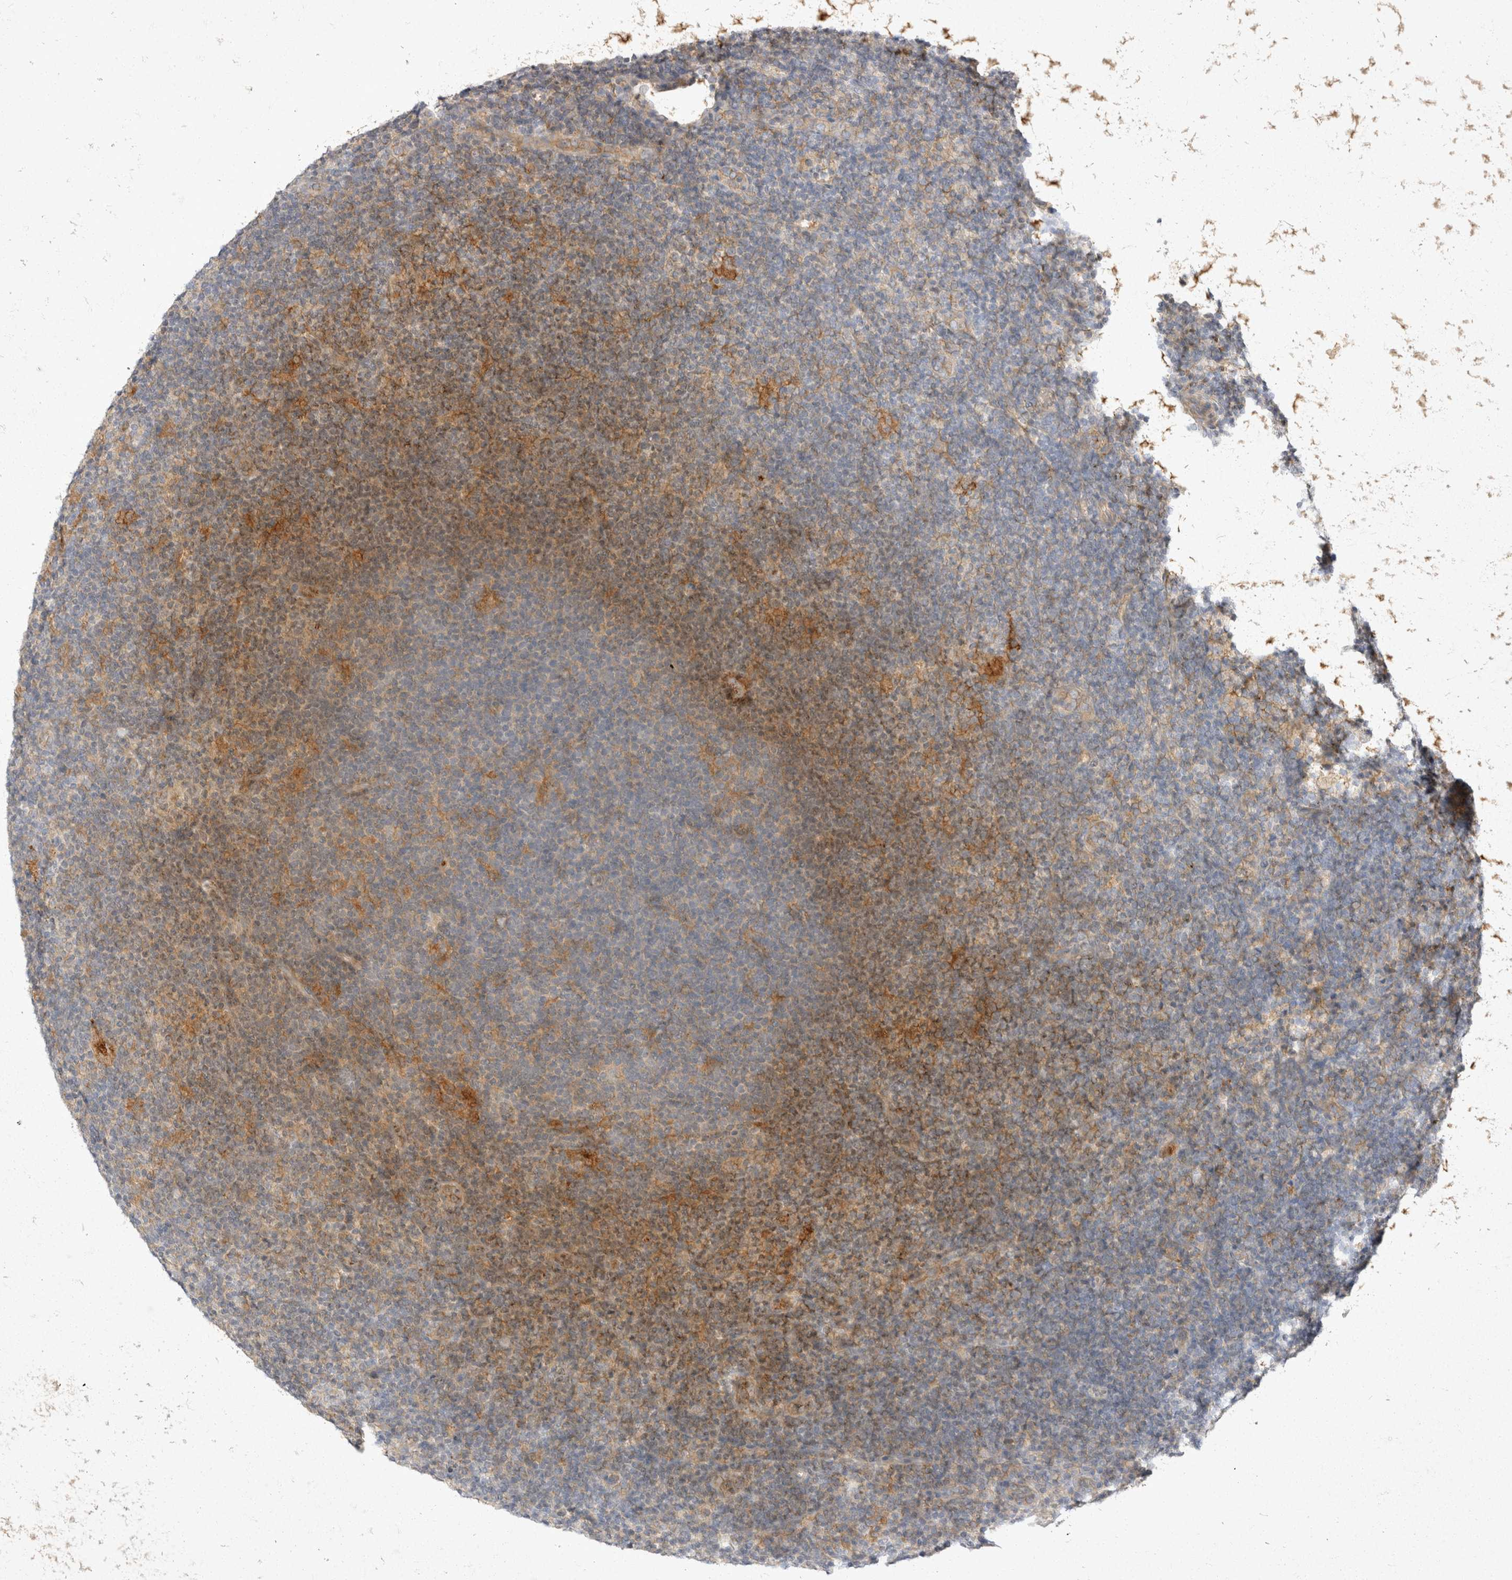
{"staining": {"intensity": "moderate", "quantity": "25%-75%", "location": "cytoplasmic/membranous"}, "tissue": "lymphoma", "cell_type": "Tumor cells", "image_type": "cancer", "snomed": [{"axis": "morphology", "description": "Hodgkin's disease, NOS"}, {"axis": "topography", "description": "Lymph node"}], "caption": "Protein analysis of lymphoma tissue demonstrates moderate cytoplasmic/membranous staining in about 25%-75% of tumor cells.", "gene": "TOM1L2", "patient": {"sex": "female", "age": 57}}